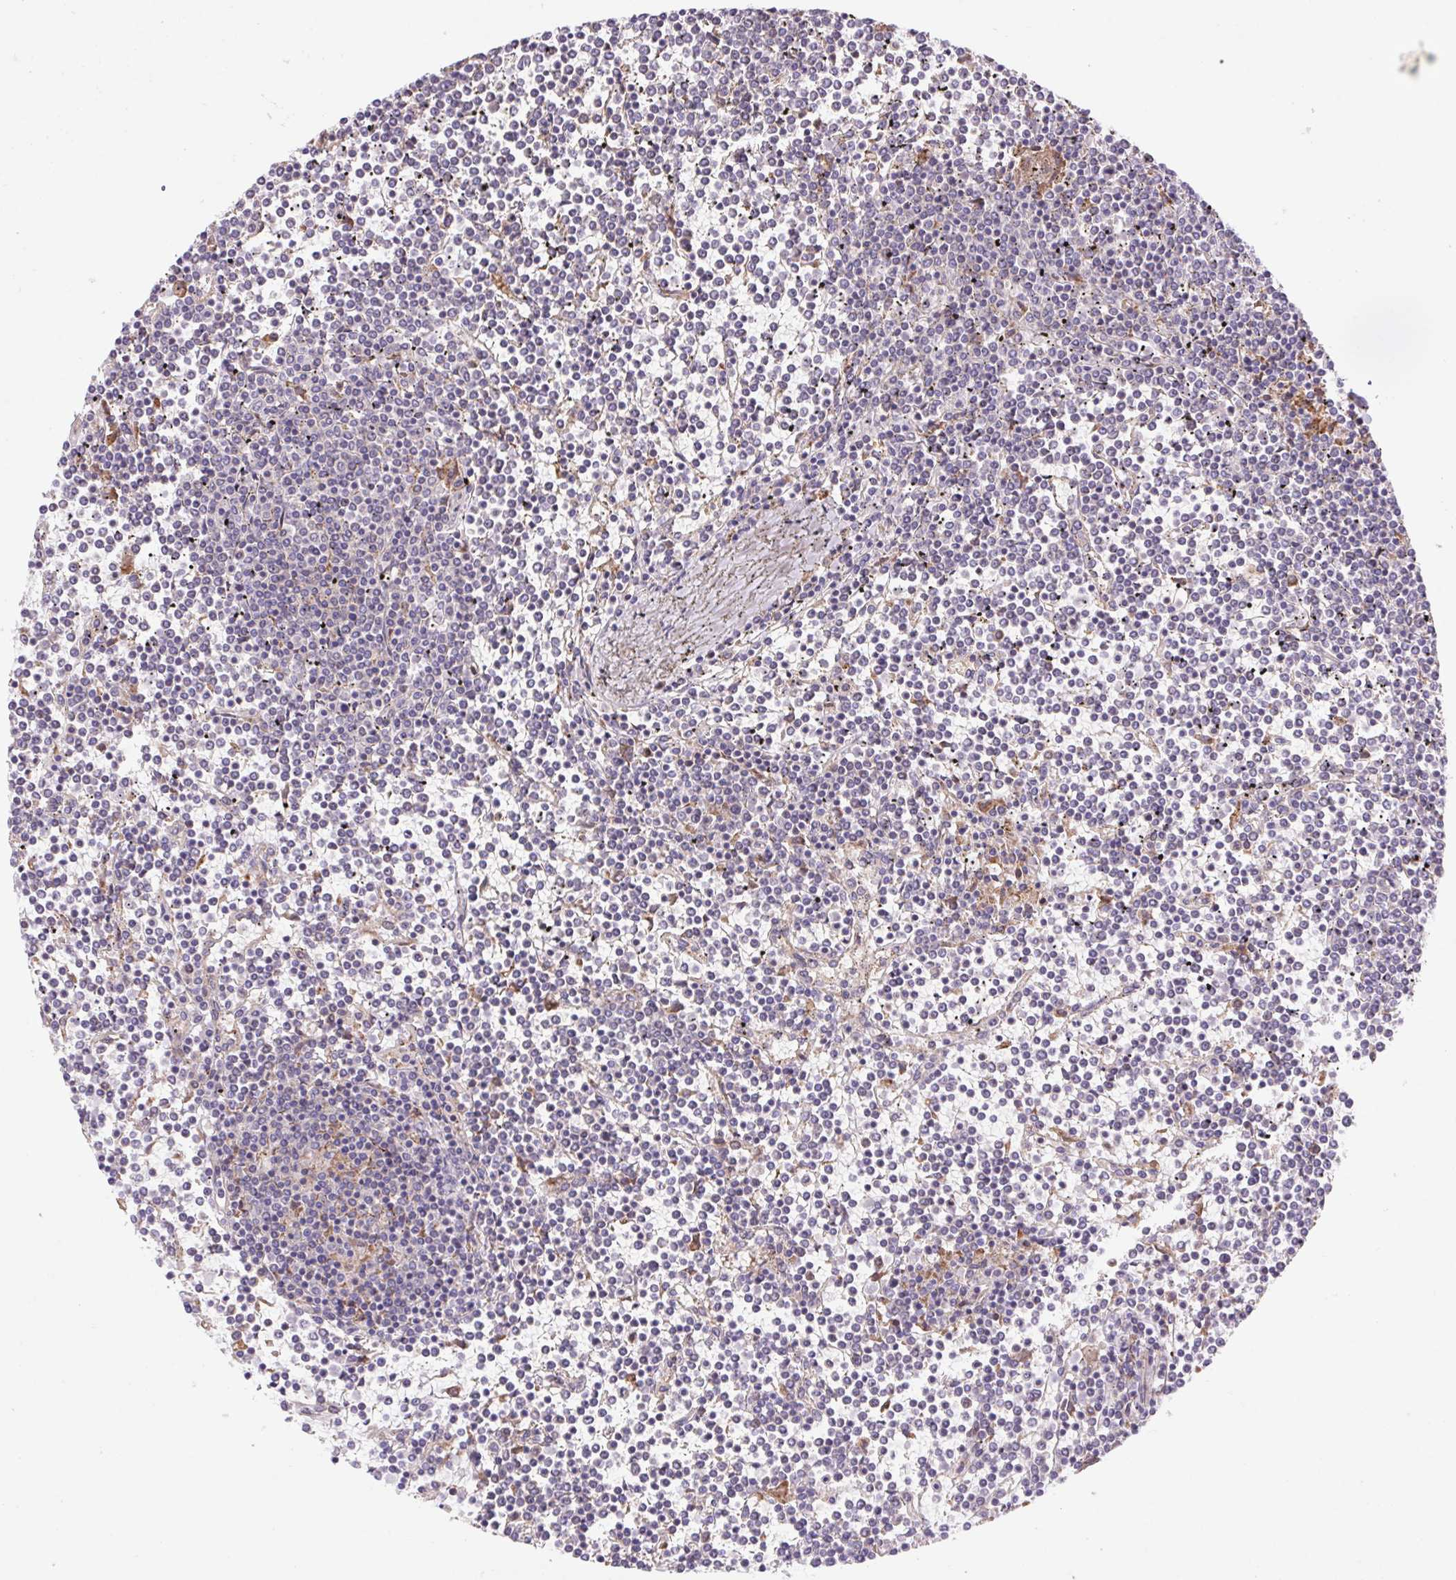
{"staining": {"intensity": "negative", "quantity": "none", "location": "none"}, "tissue": "lymphoma", "cell_type": "Tumor cells", "image_type": "cancer", "snomed": [{"axis": "morphology", "description": "Malignant lymphoma, non-Hodgkin's type, Low grade"}, {"axis": "topography", "description": "Spleen"}], "caption": "The micrograph reveals no staining of tumor cells in low-grade malignant lymphoma, non-Hodgkin's type.", "gene": "KLHL20", "patient": {"sex": "female", "age": 19}}